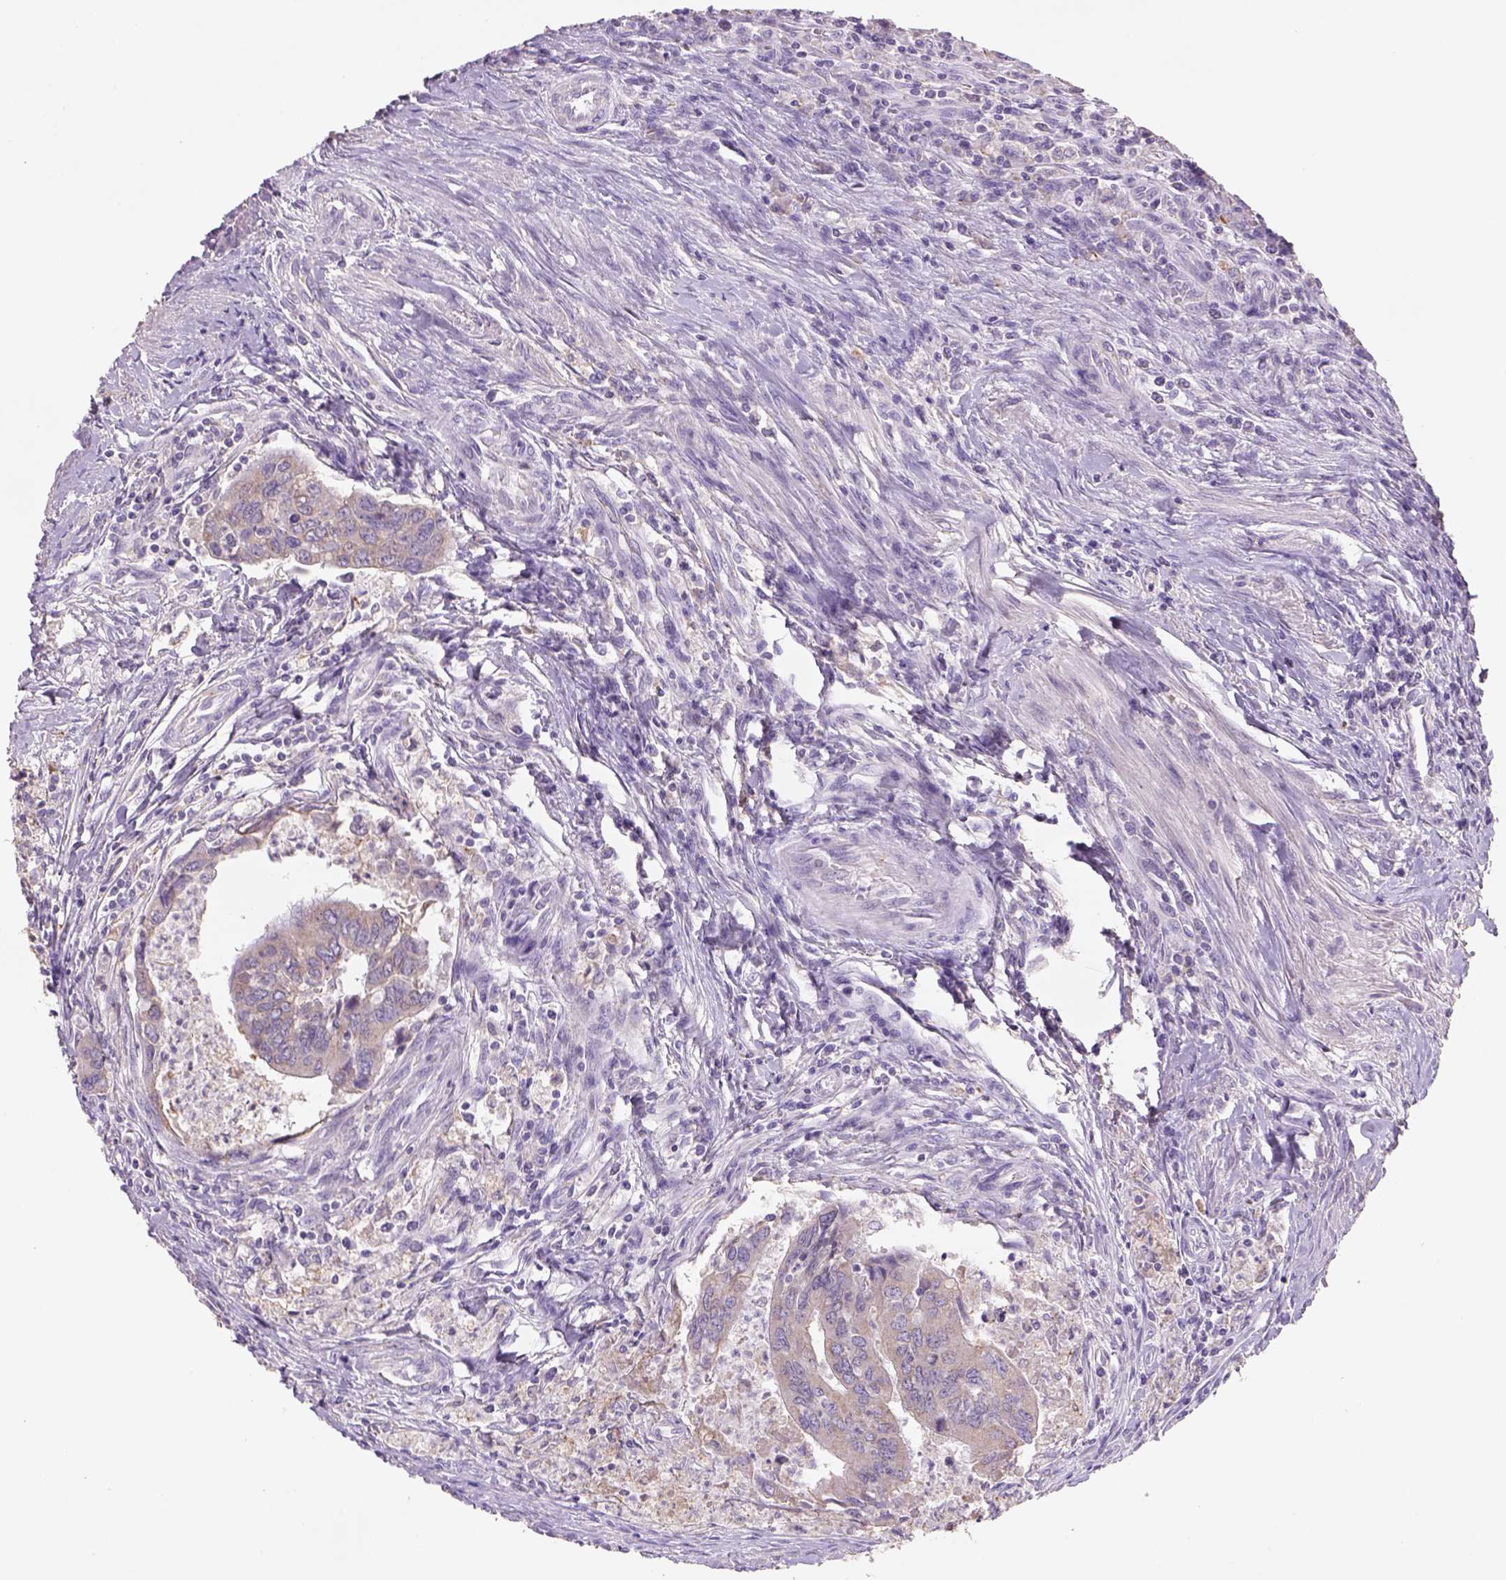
{"staining": {"intensity": "weak", "quantity": ">75%", "location": "cytoplasmic/membranous"}, "tissue": "colorectal cancer", "cell_type": "Tumor cells", "image_type": "cancer", "snomed": [{"axis": "morphology", "description": "Adenocarcinoma, NOS"}, {"axis": "topography", "description": "Colon"}], "caption": "Tumor cells show low levels of weak cytoplasmic/membranous expression in approximately >75% of cells in human colorectal cancer (adenocarcinoma). (DAB IHC, brown staining for protein, blue staining for nuclei).", "gene": "NAALAD2", "patient": {"sex": "female", "age": 67}}